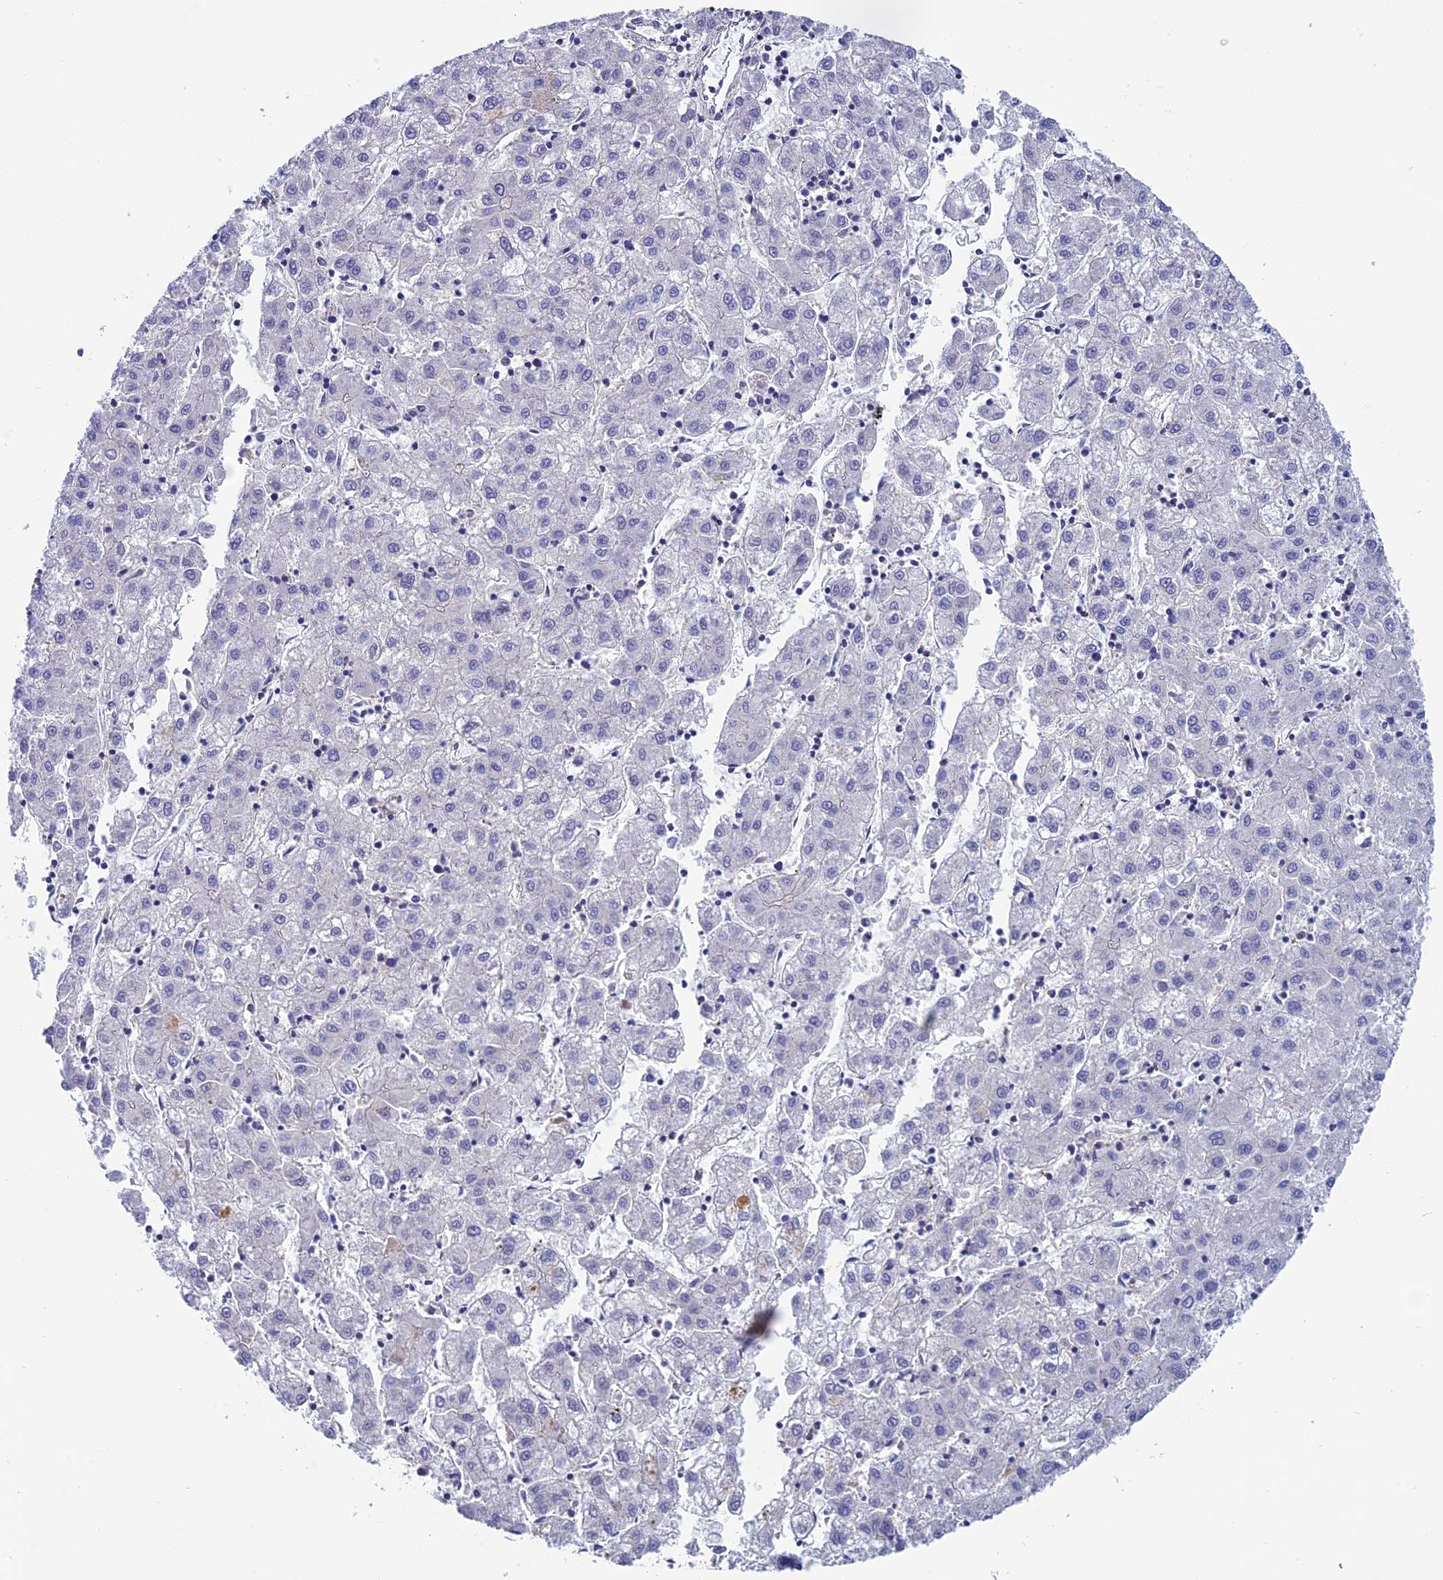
{"staining": {"intensity": "negative", "quantity": "none", "location": "none"}, "tissue": "liver cancer", "cell_type": "Tumor cells", "image_type": "cancer", "snomed": [{"axis": "morphology", "description": "Carcinoma, Hepatocellular, NOS"}, {"axis": "topography", "description": "Liver"}], "caption": "Tumor cells are negative for protein expression in human liver hepatocellular carcinoma.", "gene": "FAM178B", "patient": {"sex": "male", "age": 72}}